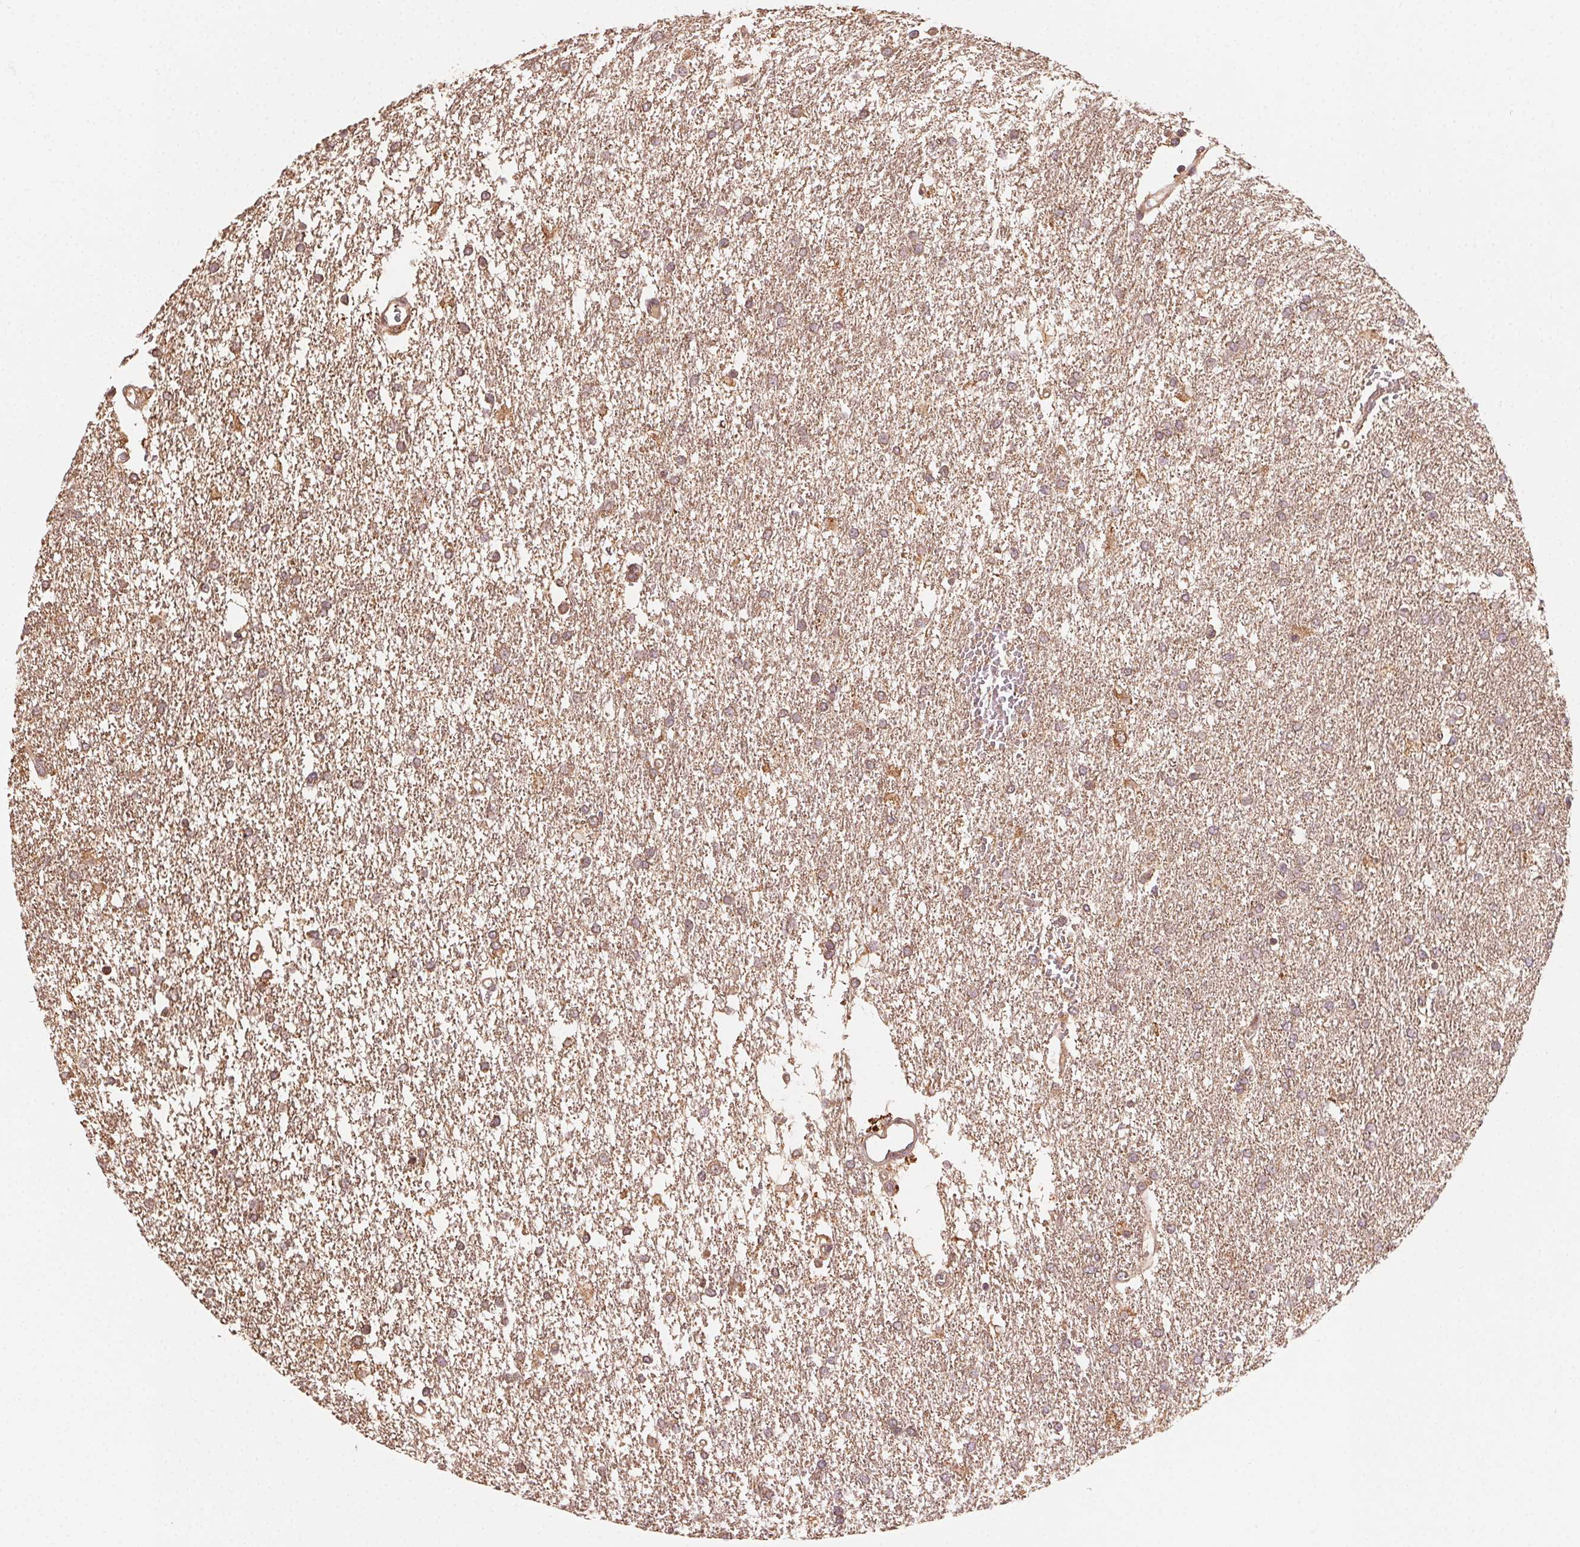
{"staining": {"intensity": "weak", "quantity": "25%-75%", "location": "cytoplasmic/membranous"}, "tissue": "glioma", "cell_type": "Tumor cells", "image_type": "cancer", "snomed": [{"axis": "morphology", "description": "Glioma, malignant, High grade"}, {"axis": "topography", "description": "Brain"}], "caption": "About 25%-75% of tumor cells in human glioma reveal weak cytoplasmic/membranous protein positivity as visualized by brown immunohistochemical staining.", "gene": "WBP2", "patient": {"sex": "female", "age": 61}}